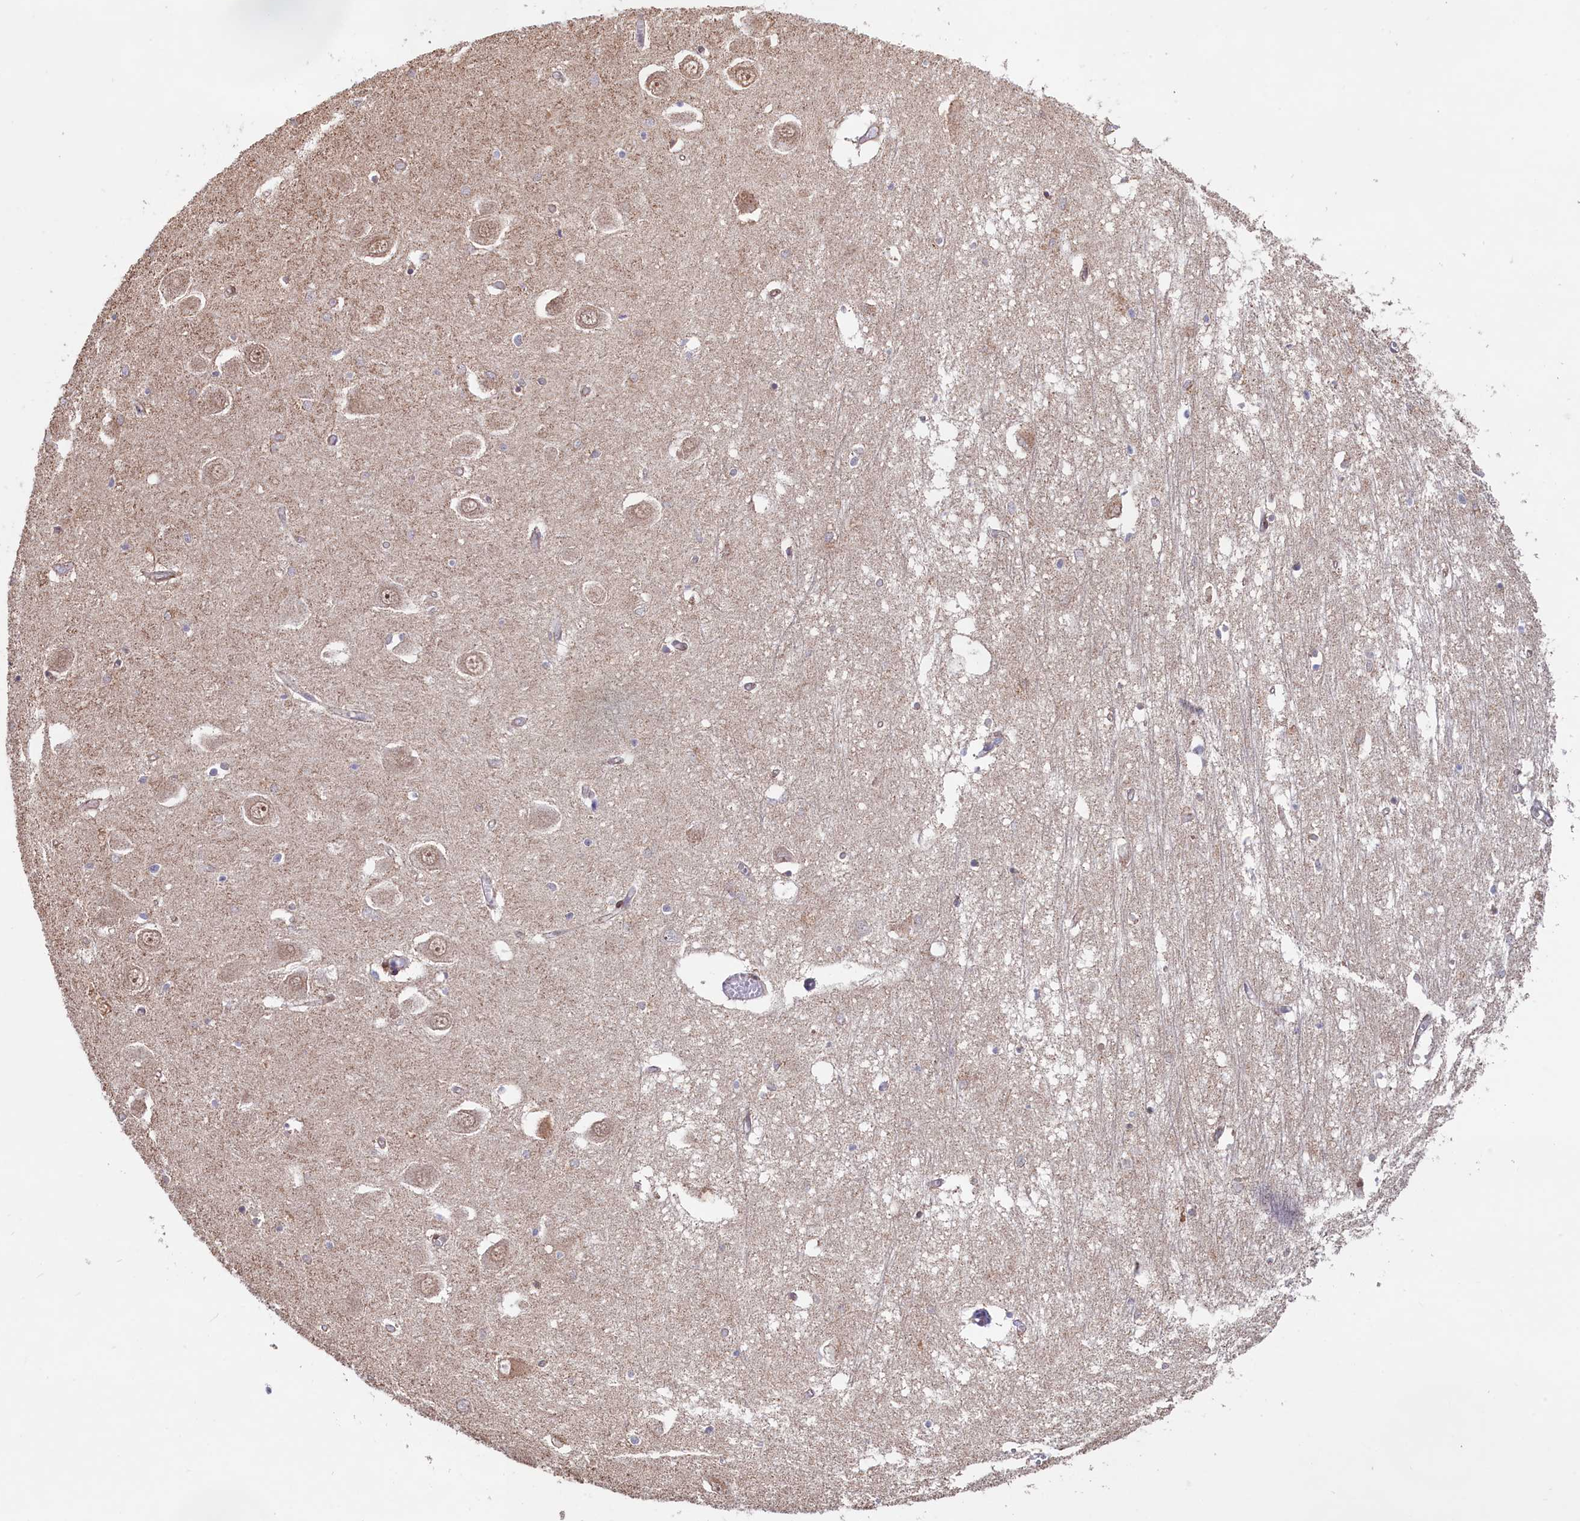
{"staining": {"intensity": "negative", "quantity": "none", "location": "none"}, "tissue": "hippocampus", "cell_type": "Glial cells", "image_type": "normal", "snomed": [{"axis": "morphology", "description": "Normal tissue, NOS"}, {"axis": "topography", "description": "Hippocampus"}], "caption": "Micrograph shows no protein expression in glial cells of unremarkable hippocampus. The staining is performed using DAB (3,3'-diaminobenzidine) brown chromogen with nuclei counter-stained in using hematoxylin.", "gene": "ENSG00000269825", "patient": {"sex": "male", "age": 70}}